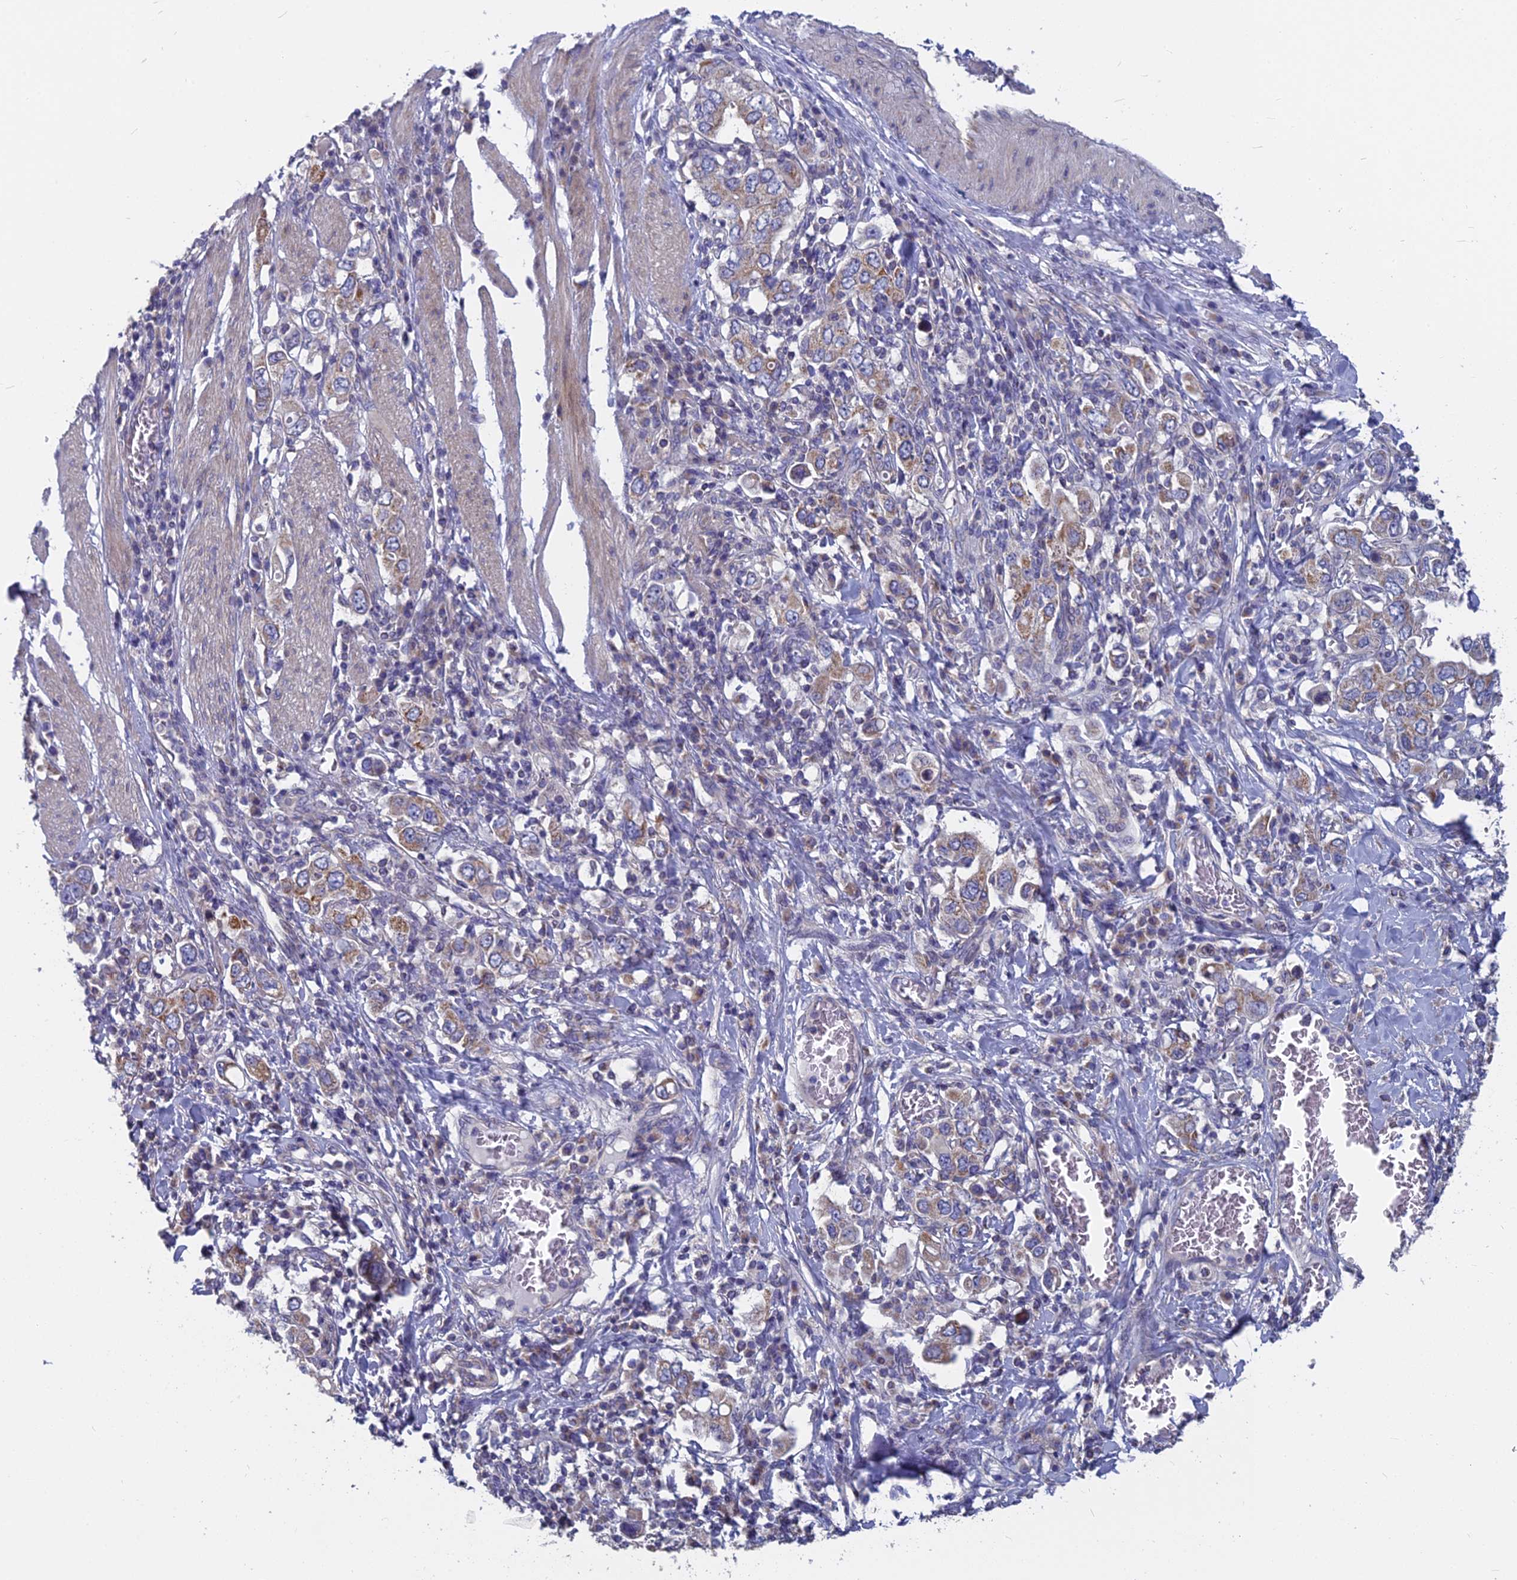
{"staining": {"intensity": "moderate", "quantity": "25%-75%", "location": "cytoplasmic/membranous"}, "tissue": "stomach cancer", "cell_type": "Tumor cells", "image_type": "cancer", "snomed": [{"axis": "morphology", "description": "Adenocarcinoma, NOS"}, {"axis": "topography", "description": "Stomach, upper"}], "caption": "Moderate cytoplasmic/membranous expression is identified in about 25%-75% of tumor cells in stomach cancer.", "gene": "COX20", "patient": {"sex": "male", "age": 62}}